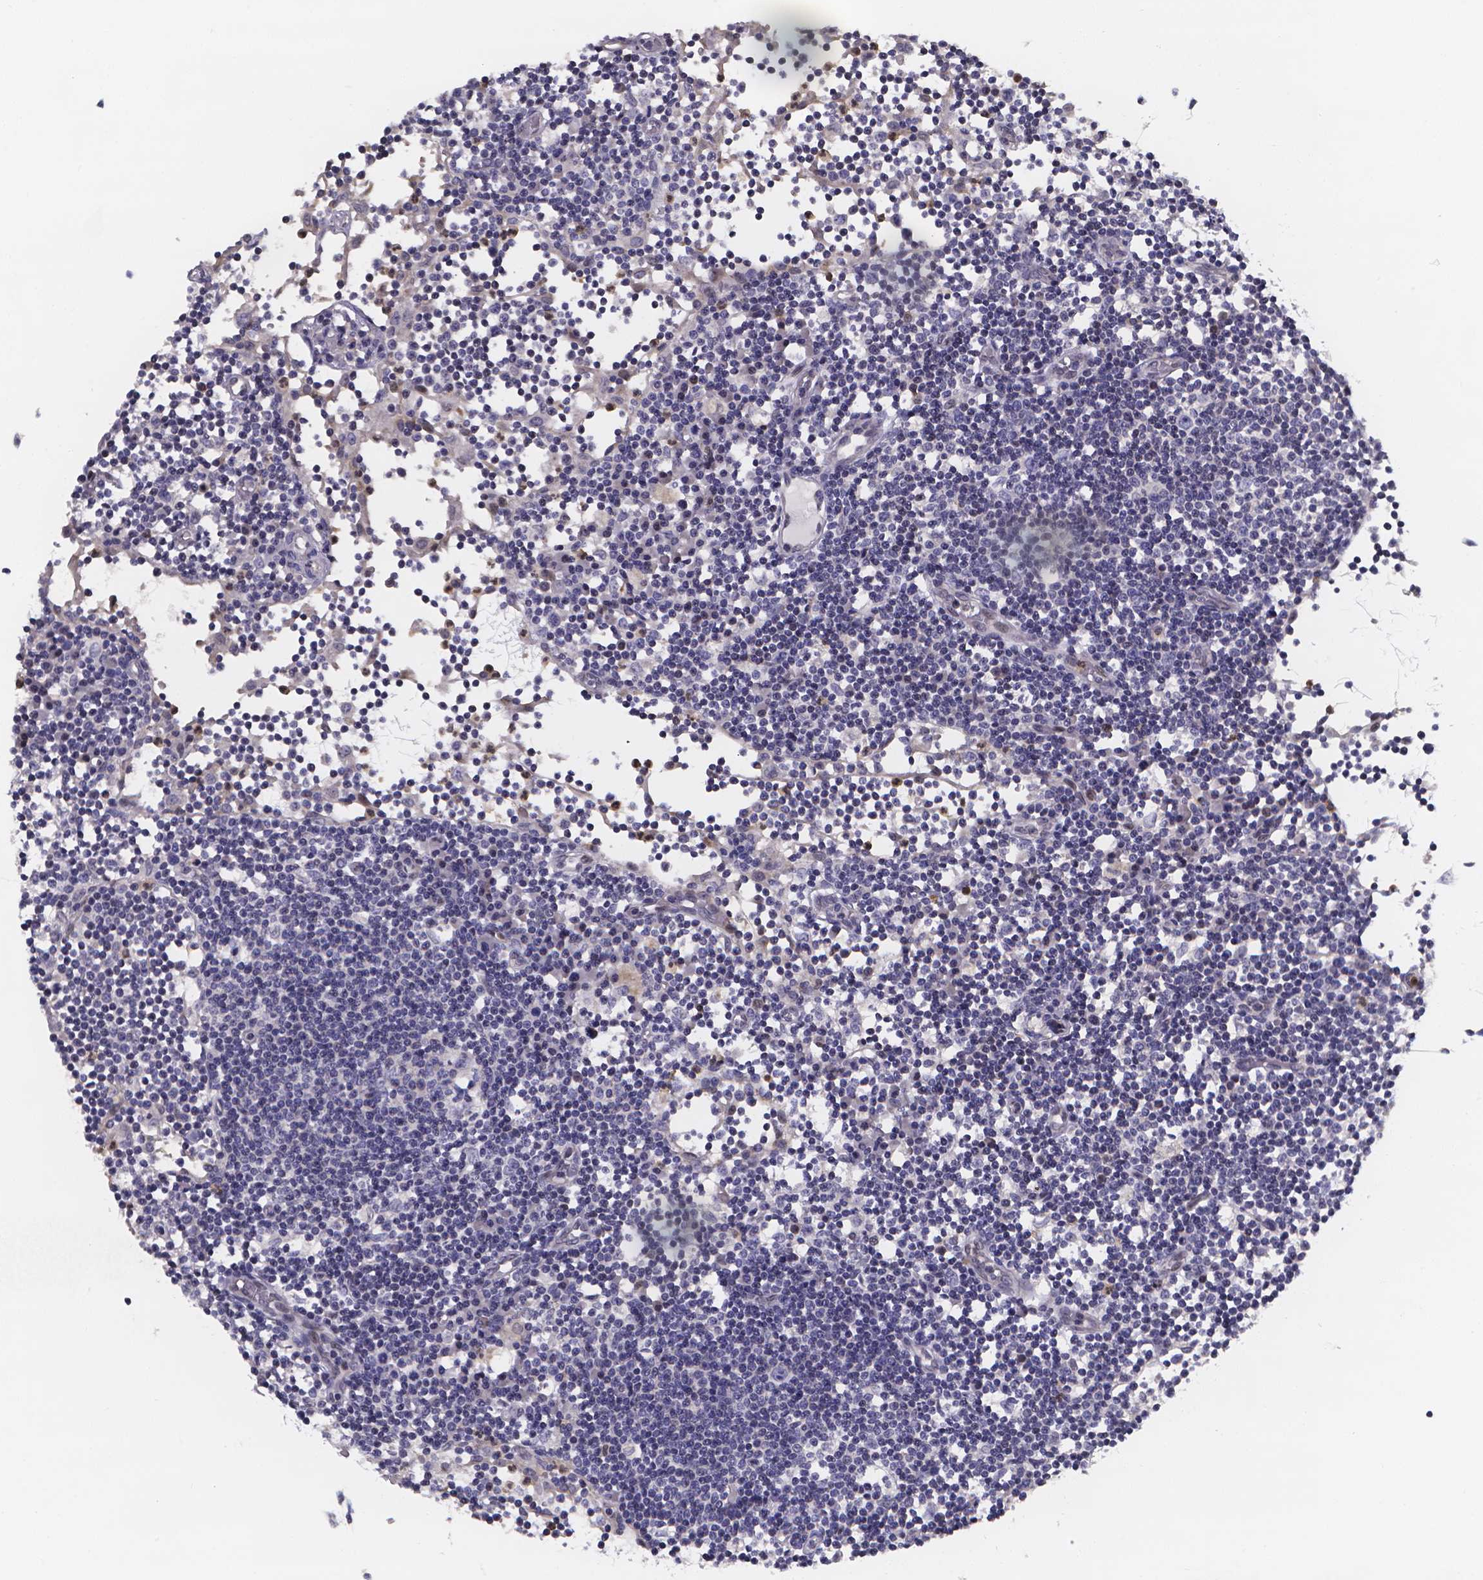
{"staining": {"intensity": "negative", "quantity": "none", "location": "none"}, "tissue": "lymph node", "cell_type": "Germinal center cells", "image_type": "normal", "snomed": [{"axis": "morphology", "description": "Normal tissue, NOS"}, {"axis": "topography", "description": "Lymph node"}], "caption": "Immunohistochemical staining of unremarkable human lymph node reveals no significant expression in germinal center cells. (IHC, brightfield microscopy, high magnification).", "gene": "PAH", "patient": {"sex": "female", "age": 72}}